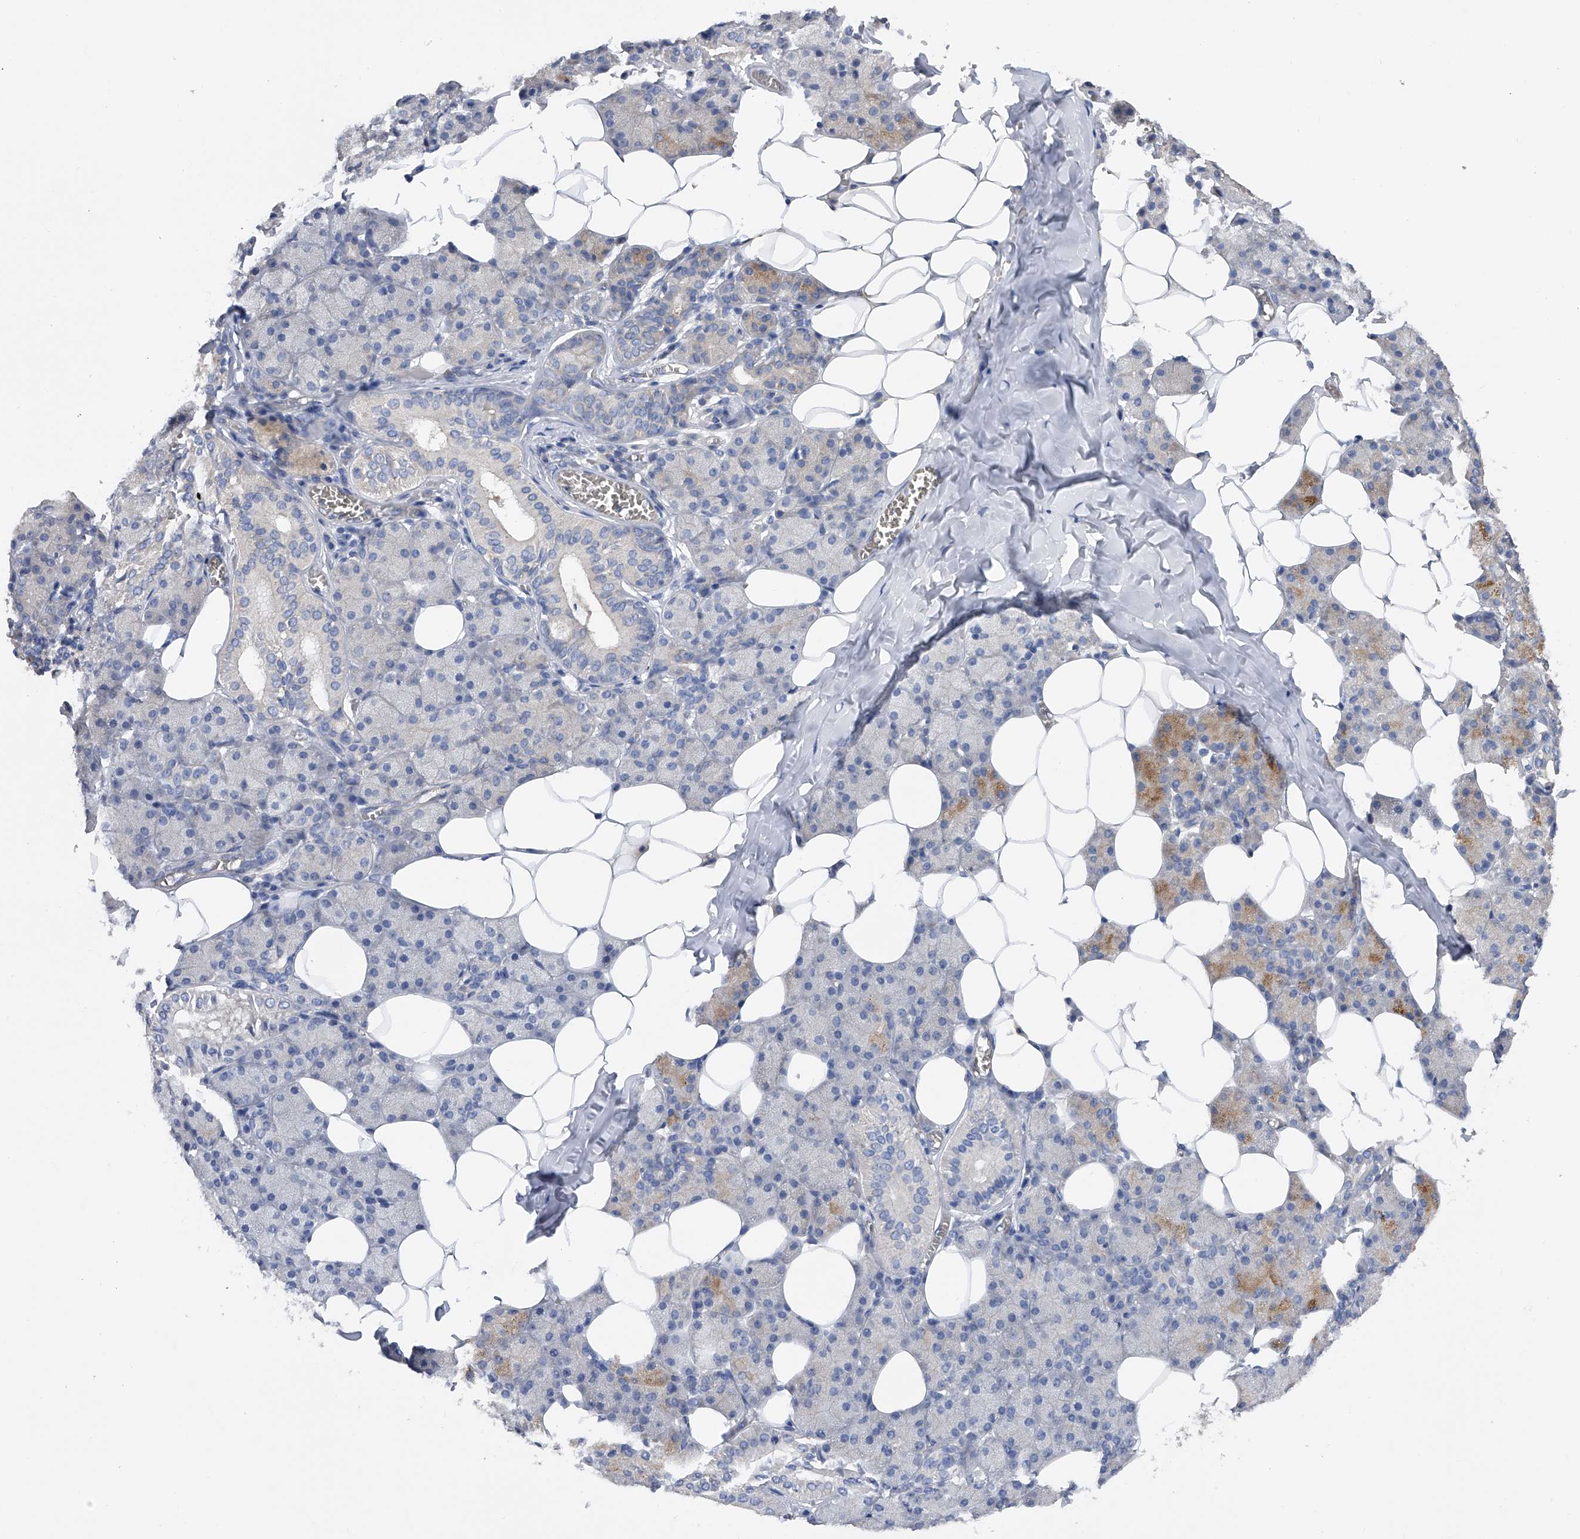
{"staining": {"intensity": "moderate", "quantity": "<25%", "location": "cytoplasmic/membranous"}, "tissue": "salivary gland", "cell_type": "Glandular cells", "image_type": "normal", "snomed": [{"axis": "morphology", "description": "Normal tissue, NOS"}, {"axis": "topography", "description": "Salivary gland"}], "caption": "This micrograph exhibits immunohistochemistry (IHC) staining of unremarkable human salivary gland, with low moderate cytoplasmic/membranous positivity in approximately <25% of glandular cells.", "gene": "RWDD2A", "patient": {"sex": "female", "age": 33}}